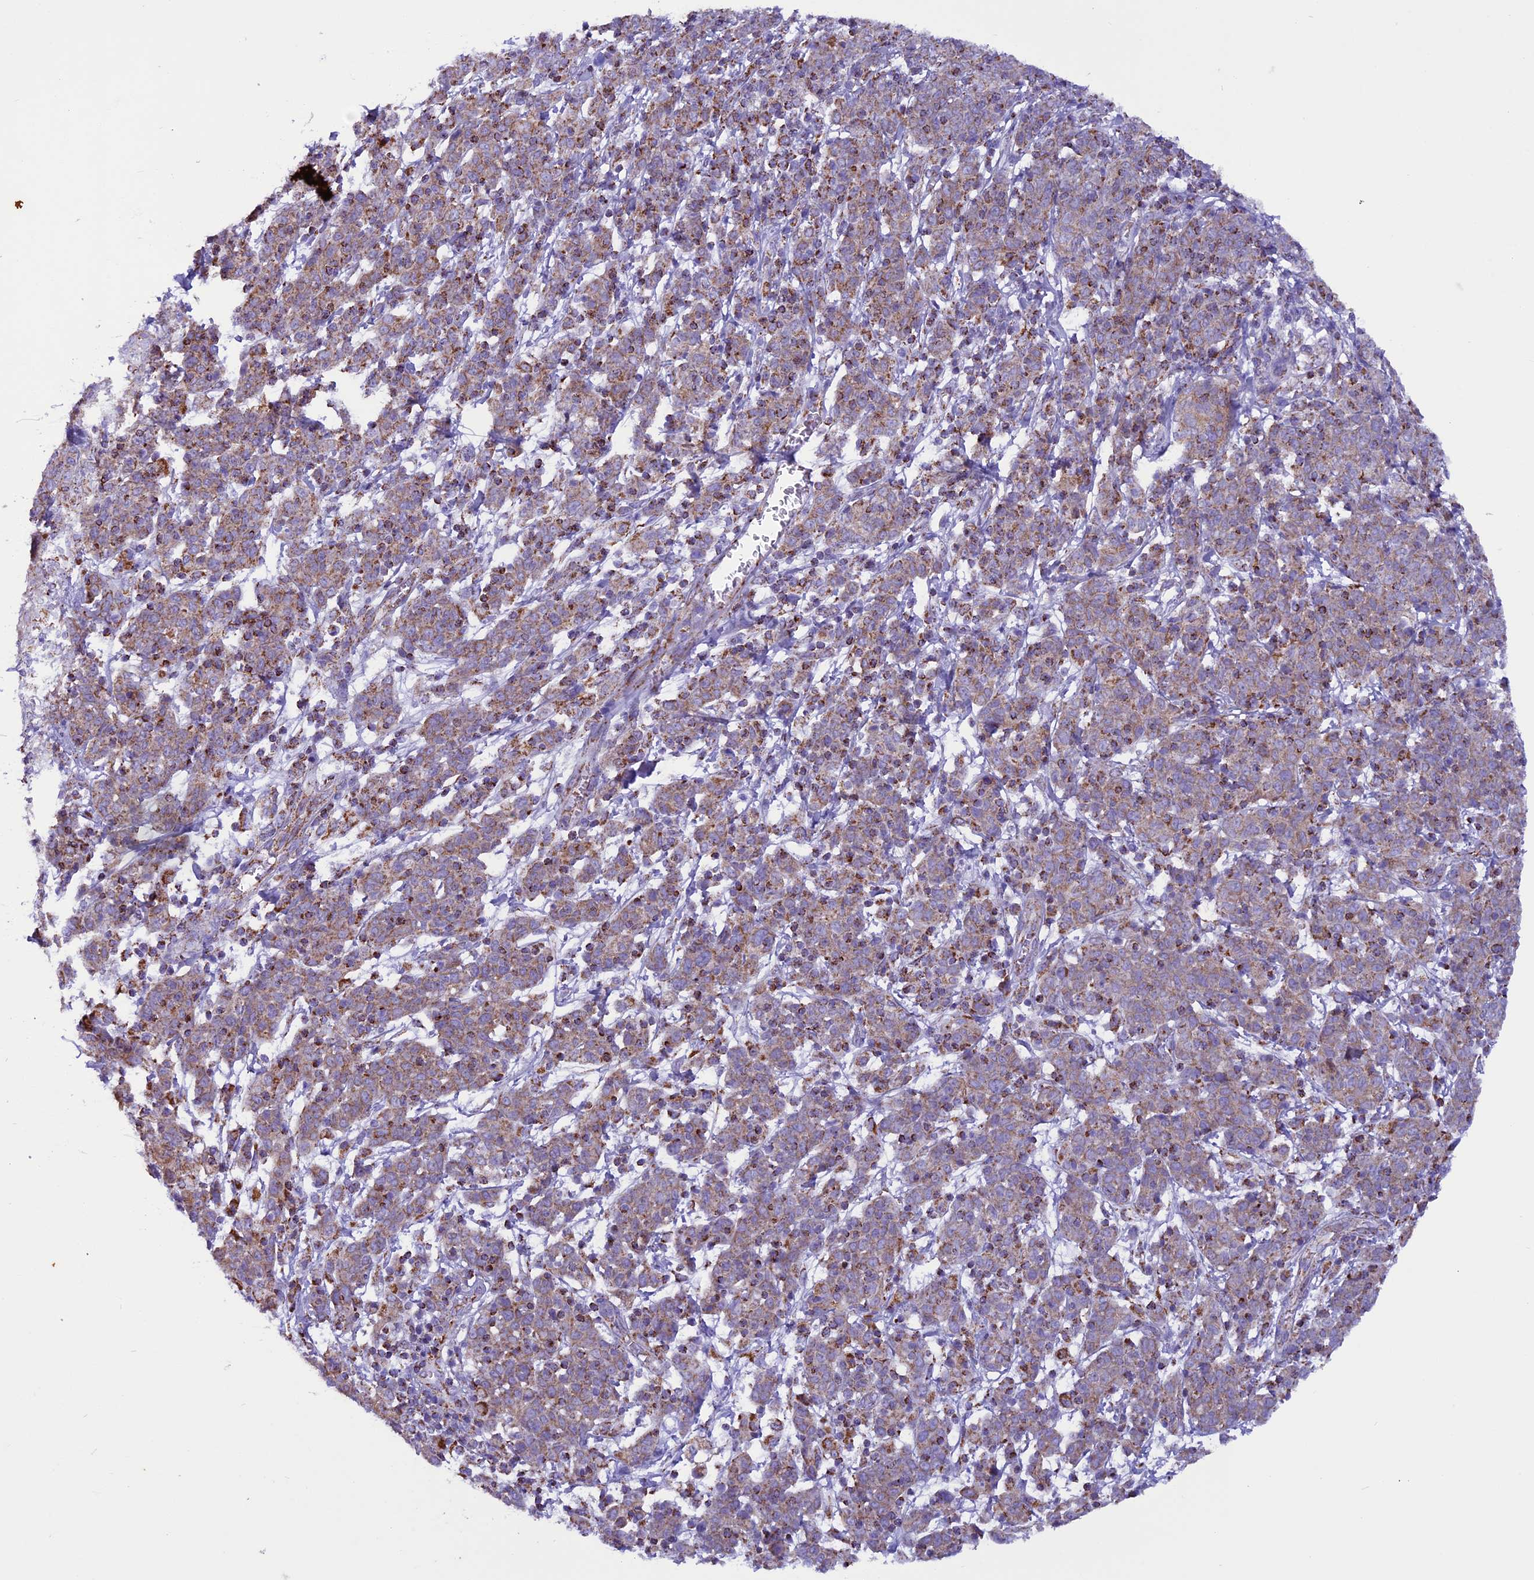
{"staining": {"intensity": "weak", "quantity": "<25%", "location": "cytoplasmic/membranous"}, "tissue": "cervical cancer", "cell_type": "Tumor cells", "image_type": "cancer", "snomed": [{"axis": "morphology", "description": "Squamous cell carcinoma, NOS"}, {"axis": "topography", "description": "Cervix"}], "caption": "Immunohistochemistry (IHC) histopathology image of human cervical cancer (squamous cell carcinoma) stained for a protein (brown), which exhibits no staining in tumor cells. (DAB (3,3'-diaminobenzidine) immunohistochemistry, high magnification).", "gene": "ICA1L", "patient": {"sex": "female", "age": 67}}